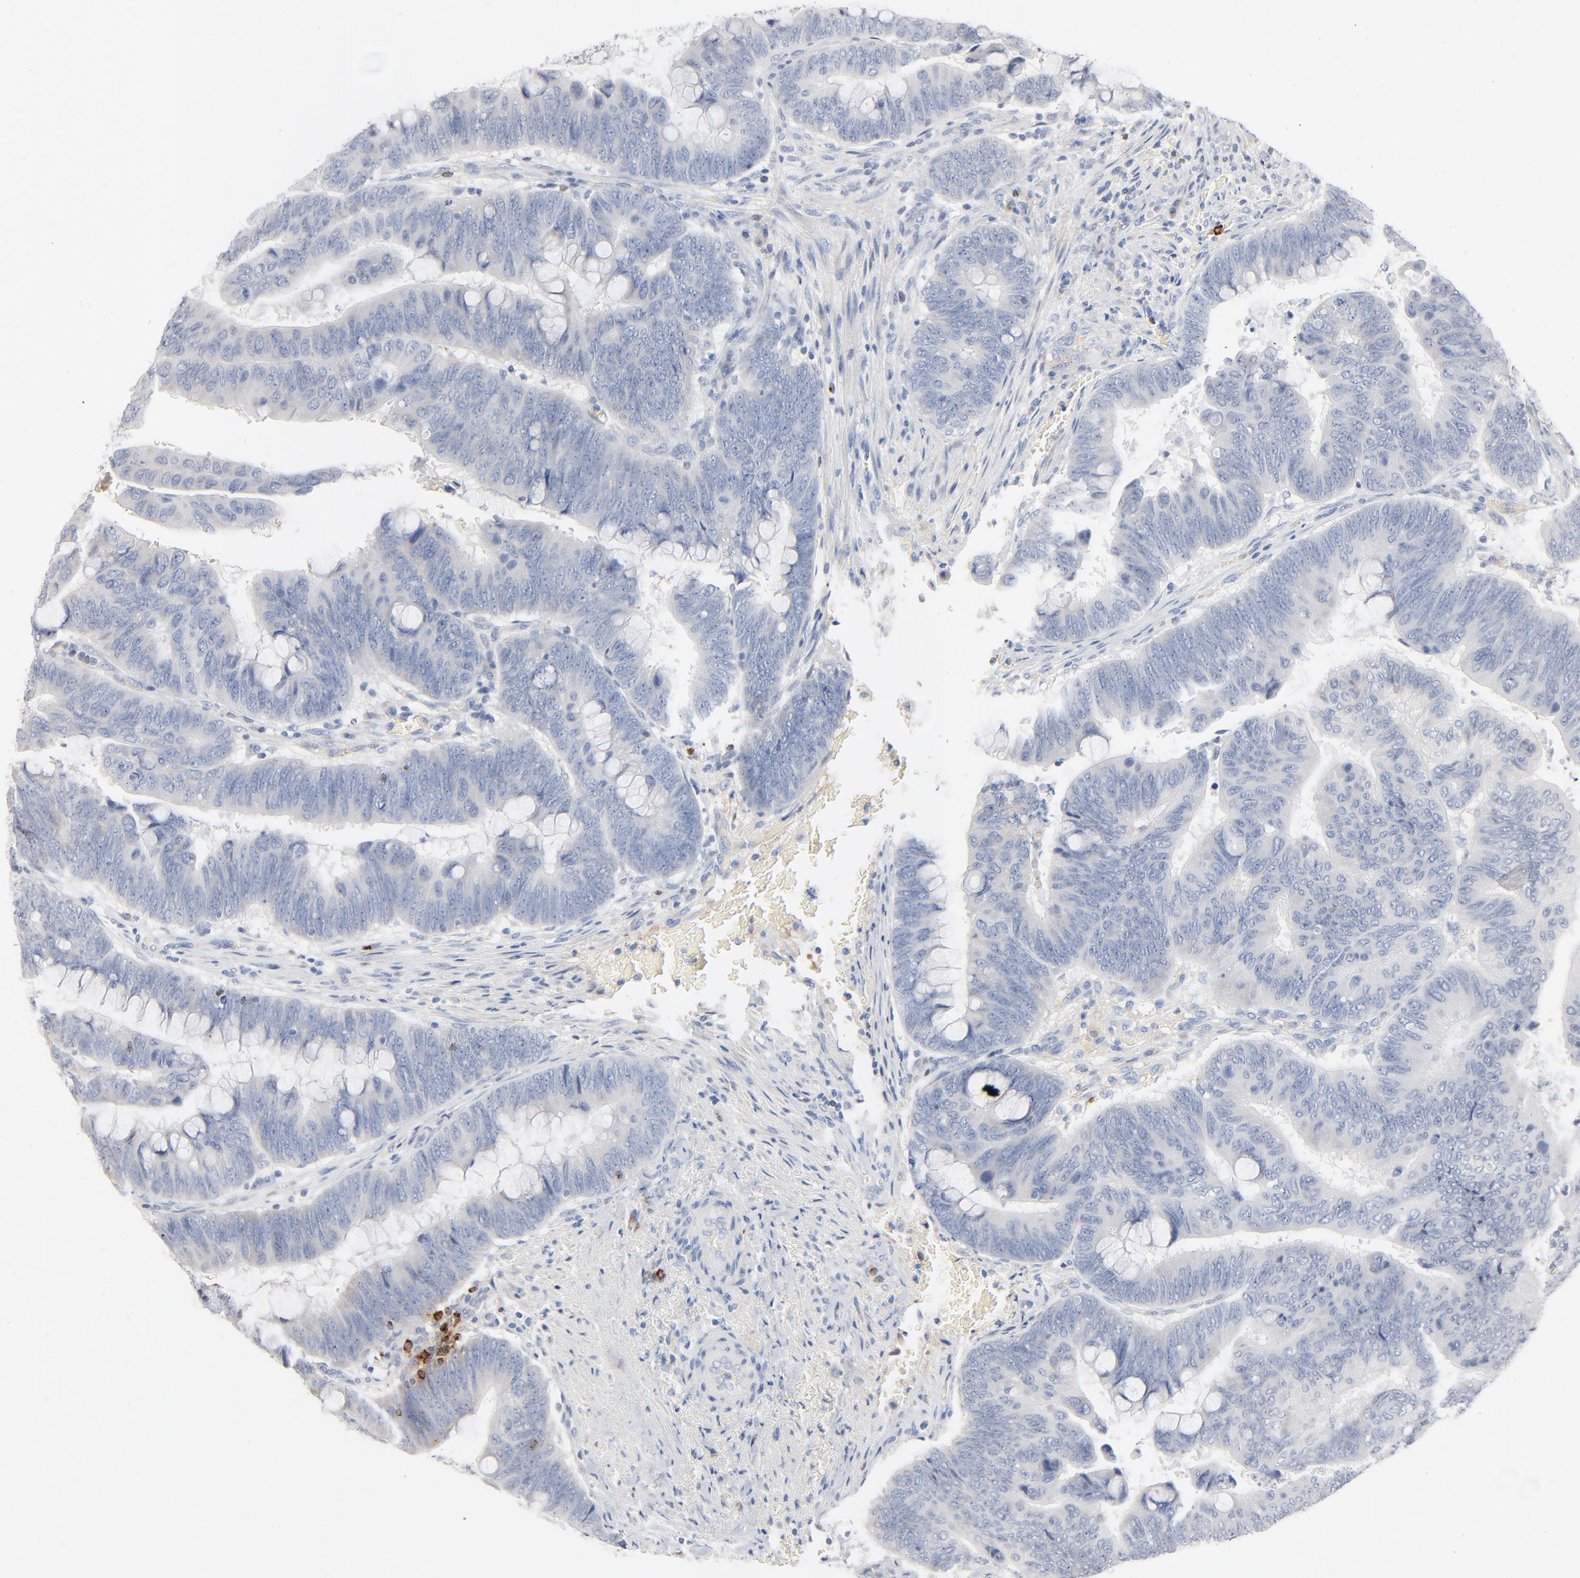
{"staining": {"intensity": "negative", "quantity": "none", "location": "none"}, "tissue": "colorectal cancer", "cell_type": "Tumor cells", "image_type": "cancer", "snomed": [{"axis": "morphology", "description": "Normal tissue, NOS"}, {"axis": "morphology", "description": "Adenocarcinoma, NOS"}, {"axis": "topography", "description": "Rectum"}], "caption": "Image shows no protein positivity in tumor cells of adenocarcinoma (colorectal) tissue.", "gene": "GZMB", "patient": {"sex": "male", "age": 92}}